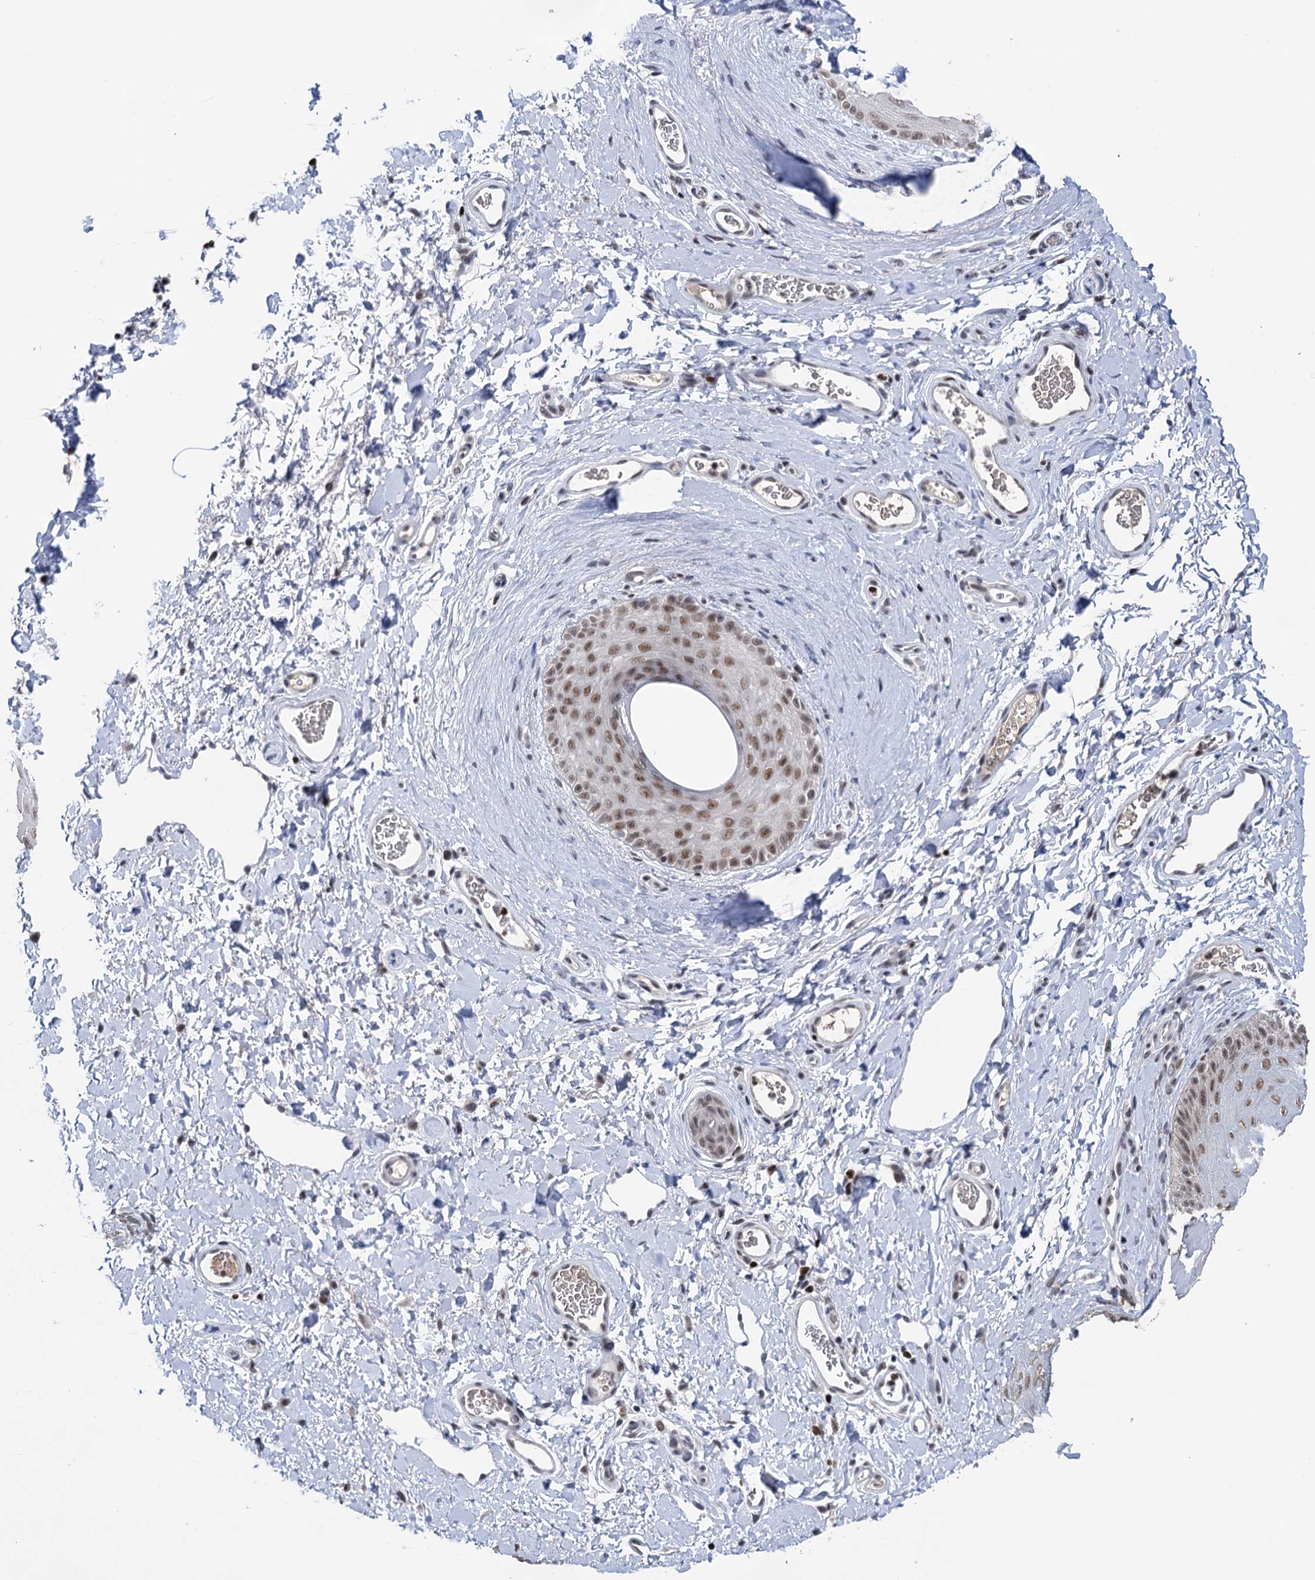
{"staining": {"intensity": "moderate", "quantity": ">75%", "location": "nuclear"}, "tissue": "skin", "cell_type": "Epidermal cells", "image_type": "normal", "snomed": [{"axis": "morphology", "description": "Normal tissue, NOS"}, {"axis": "topography", "description": "Anal"}], "caption": "Epidermal cells demonstrate medium levels of moderate nuclear staining in about >75% of cells in benign skin. (DAB (3,3'-diaminobenzidine) IHC, brown staining for protein, blue staining for nuclei).", "gene": "ZCCHC10", "patient": {"sex": "male", "age": 44}}